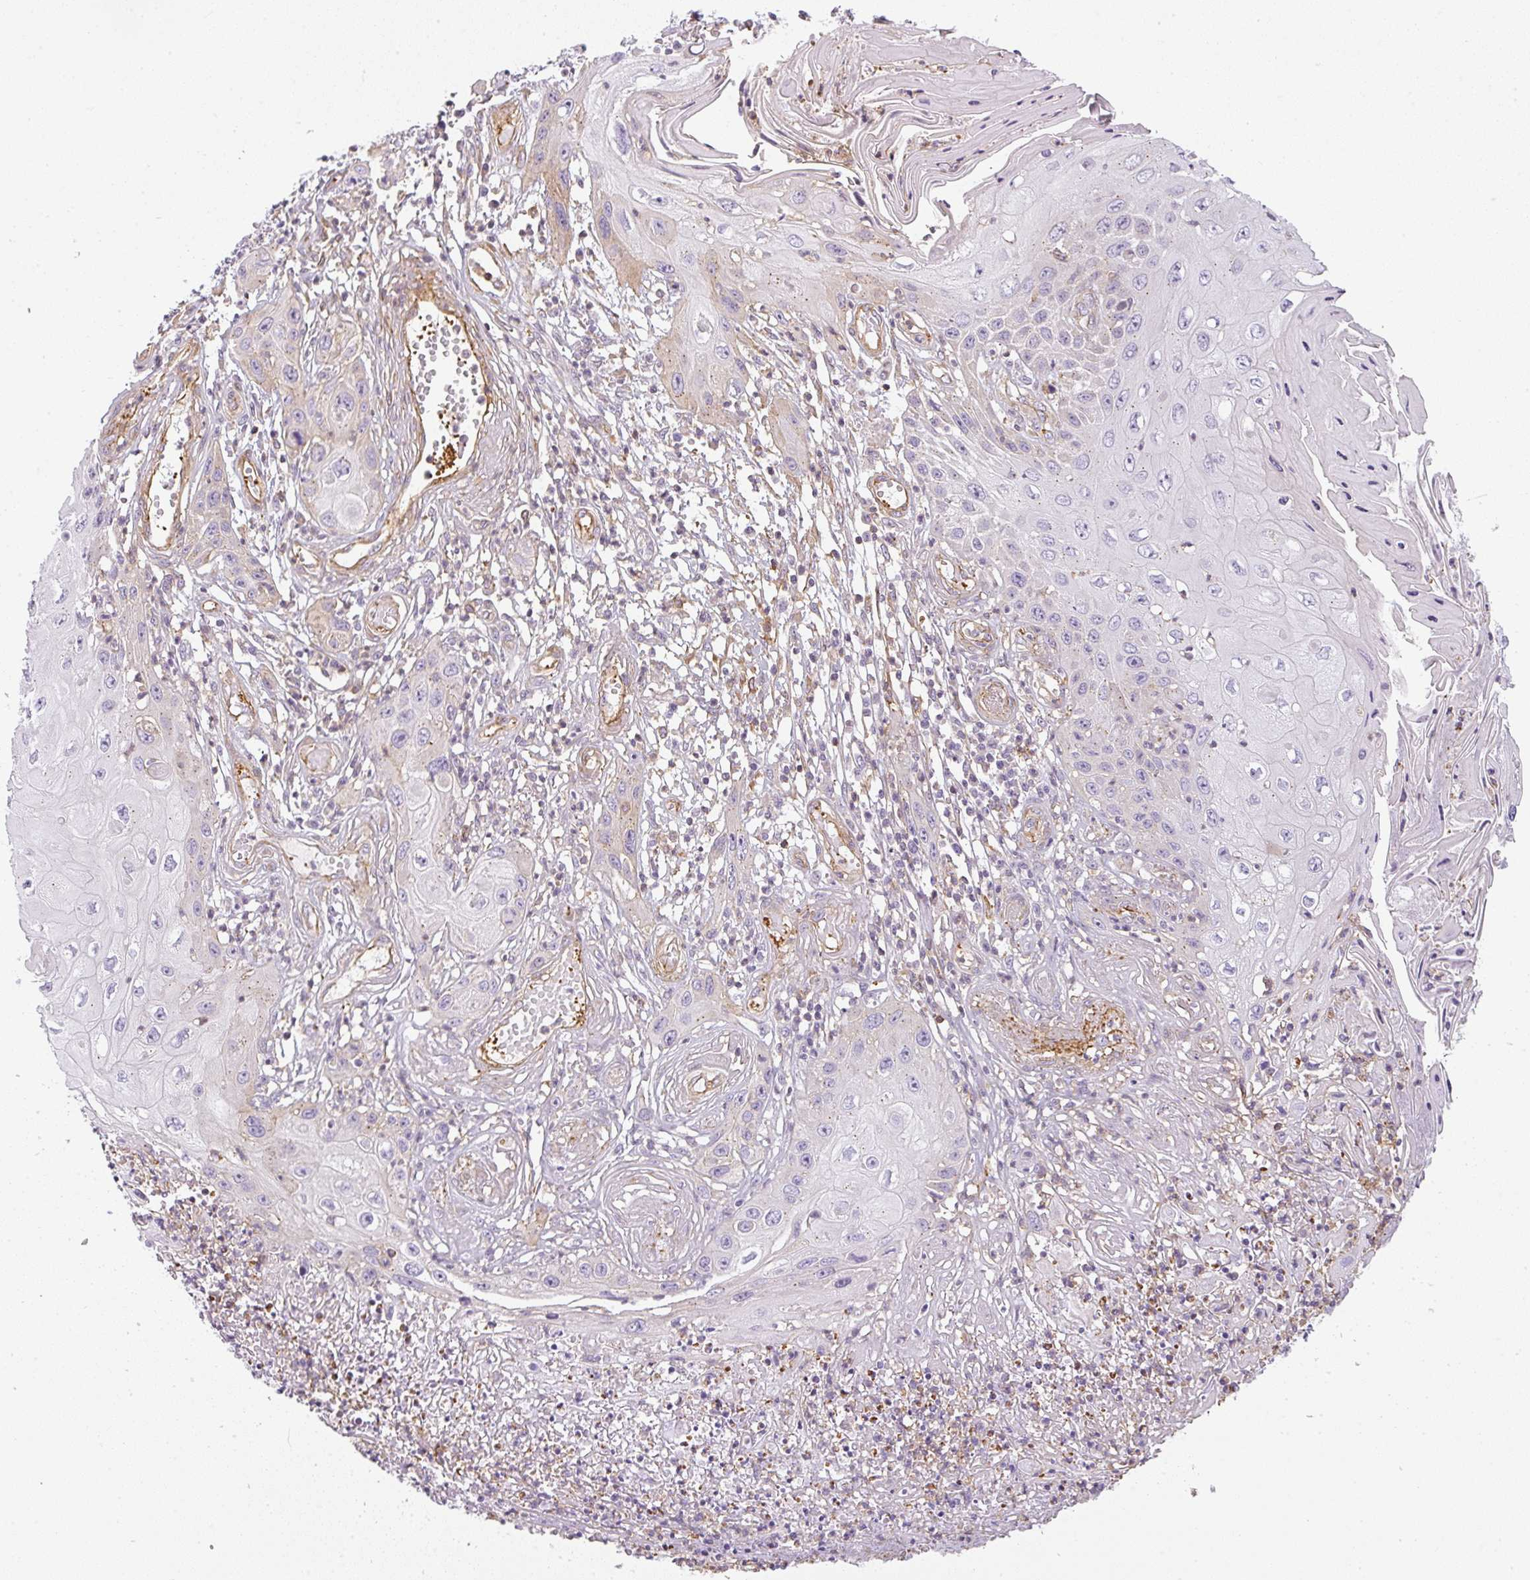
{"staining": {"intensity": "negative", "quantity": "none", "location": "none"}, "tissue": "skin cancer", "cell_type": "Tumor cells", "image_type": "cancer", "snomed": [{"axis": "morphology", "description": "Squamous cell carcinoma, NOS"}, {"axis": "topography", "description": "Skin"}, {"axis": "topography", "description": "Vulva"}], "caption": "Tumor cells show no significant protein staining in skin cancer.", "gene": "SULF1", "patient": {"sex": "female", "age": 44}}